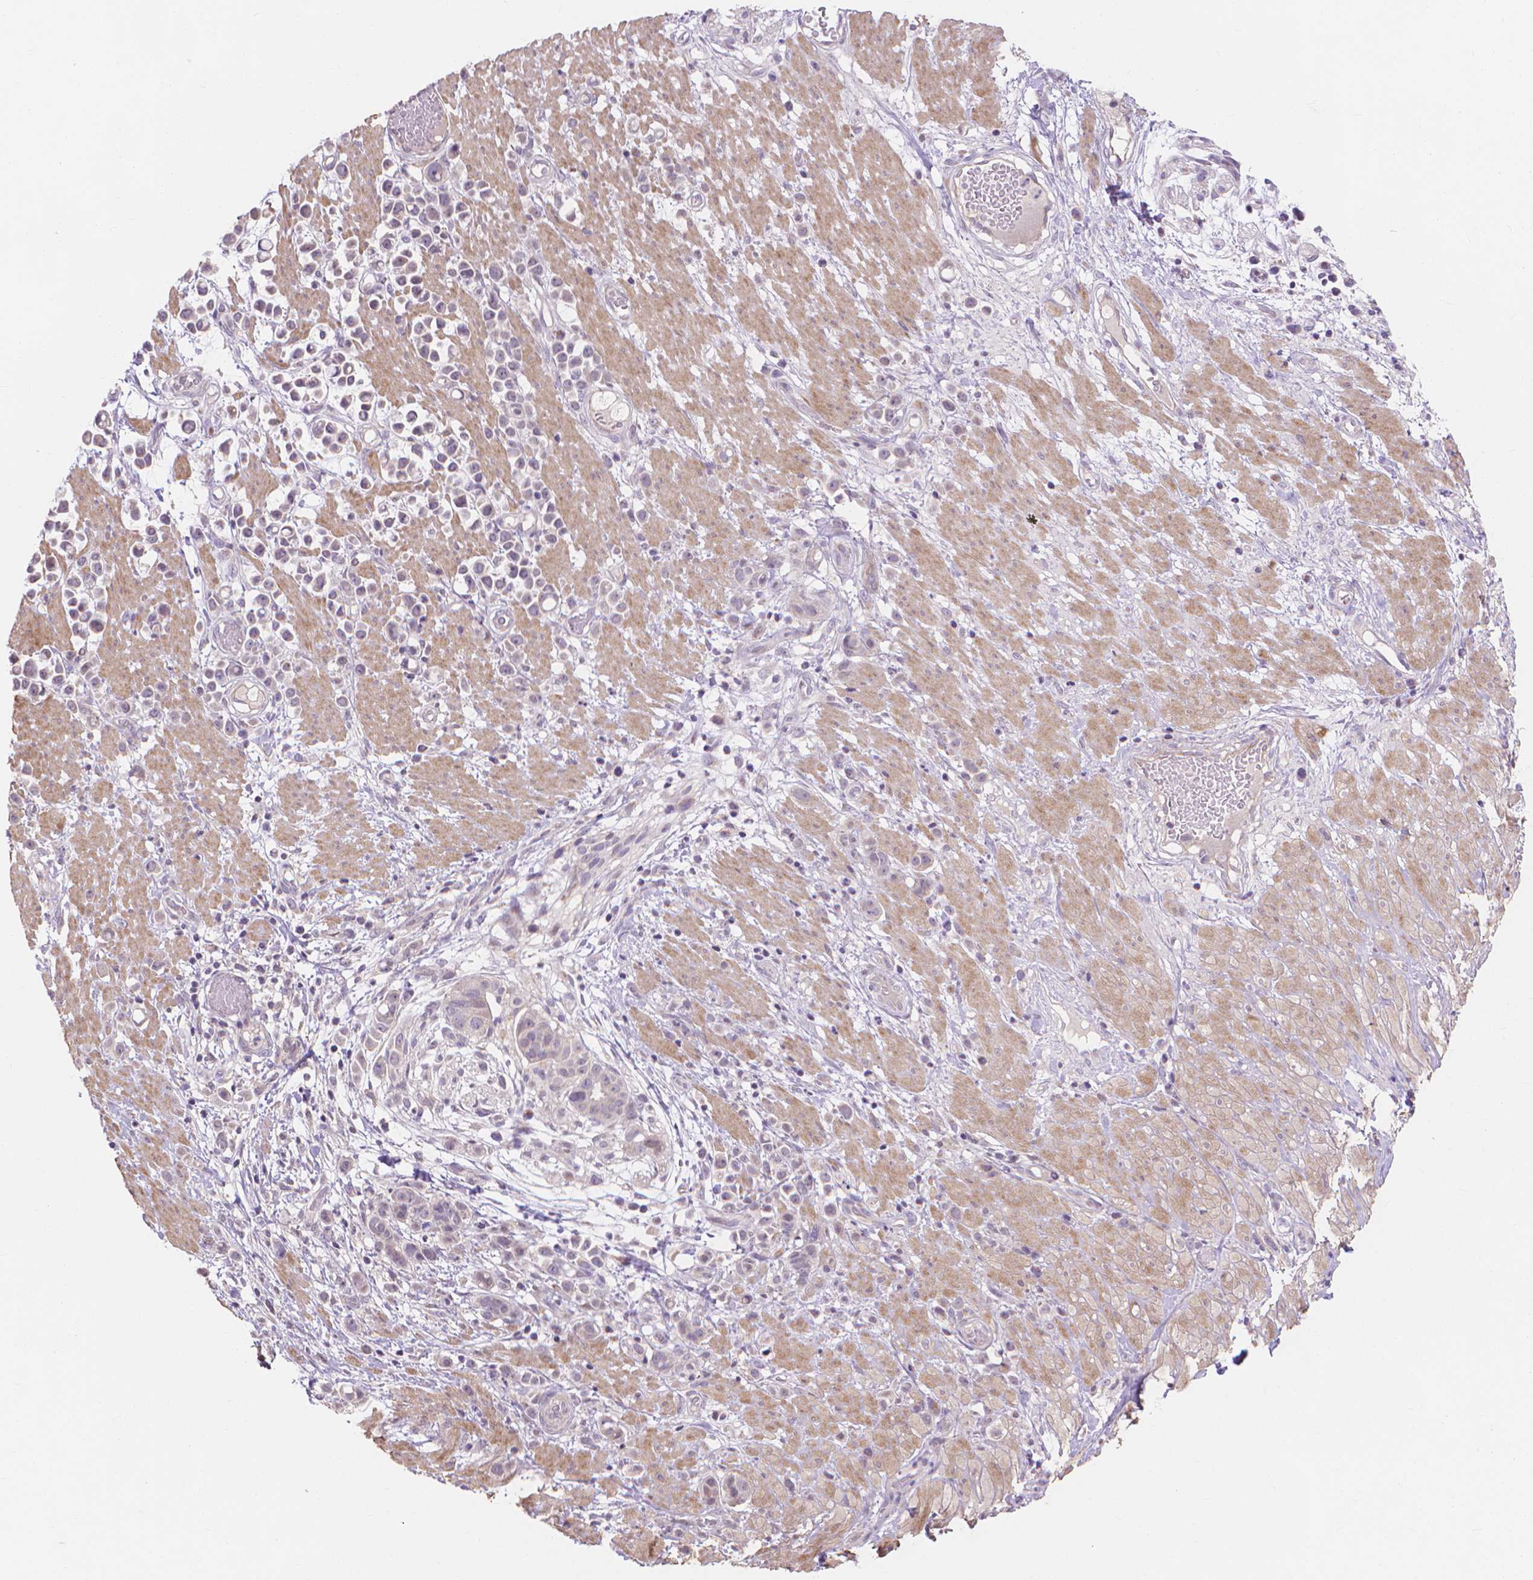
{"staining": {"intensity": "negative", "quantity": "none", "location": "none"}, "tissue": "stomach cancer", "cell_type": "Tumor cells", "image_type": "cancer", "snomed": [{"axis": "morphology", "description": "Adenocarcinoma, NOS"}, {"axis": "topography", "description": "Stomach"}], "caption": "Immunohistochemical staining of human stomach adenocarcinoma shows no significant staining in tumor cells. (DAB (3,3'-diaminobenzidine) immunohistochemistry (IHC), high magnification).", "gene": "PRDM13", "patient": {"sex": "male", "age": 82}}